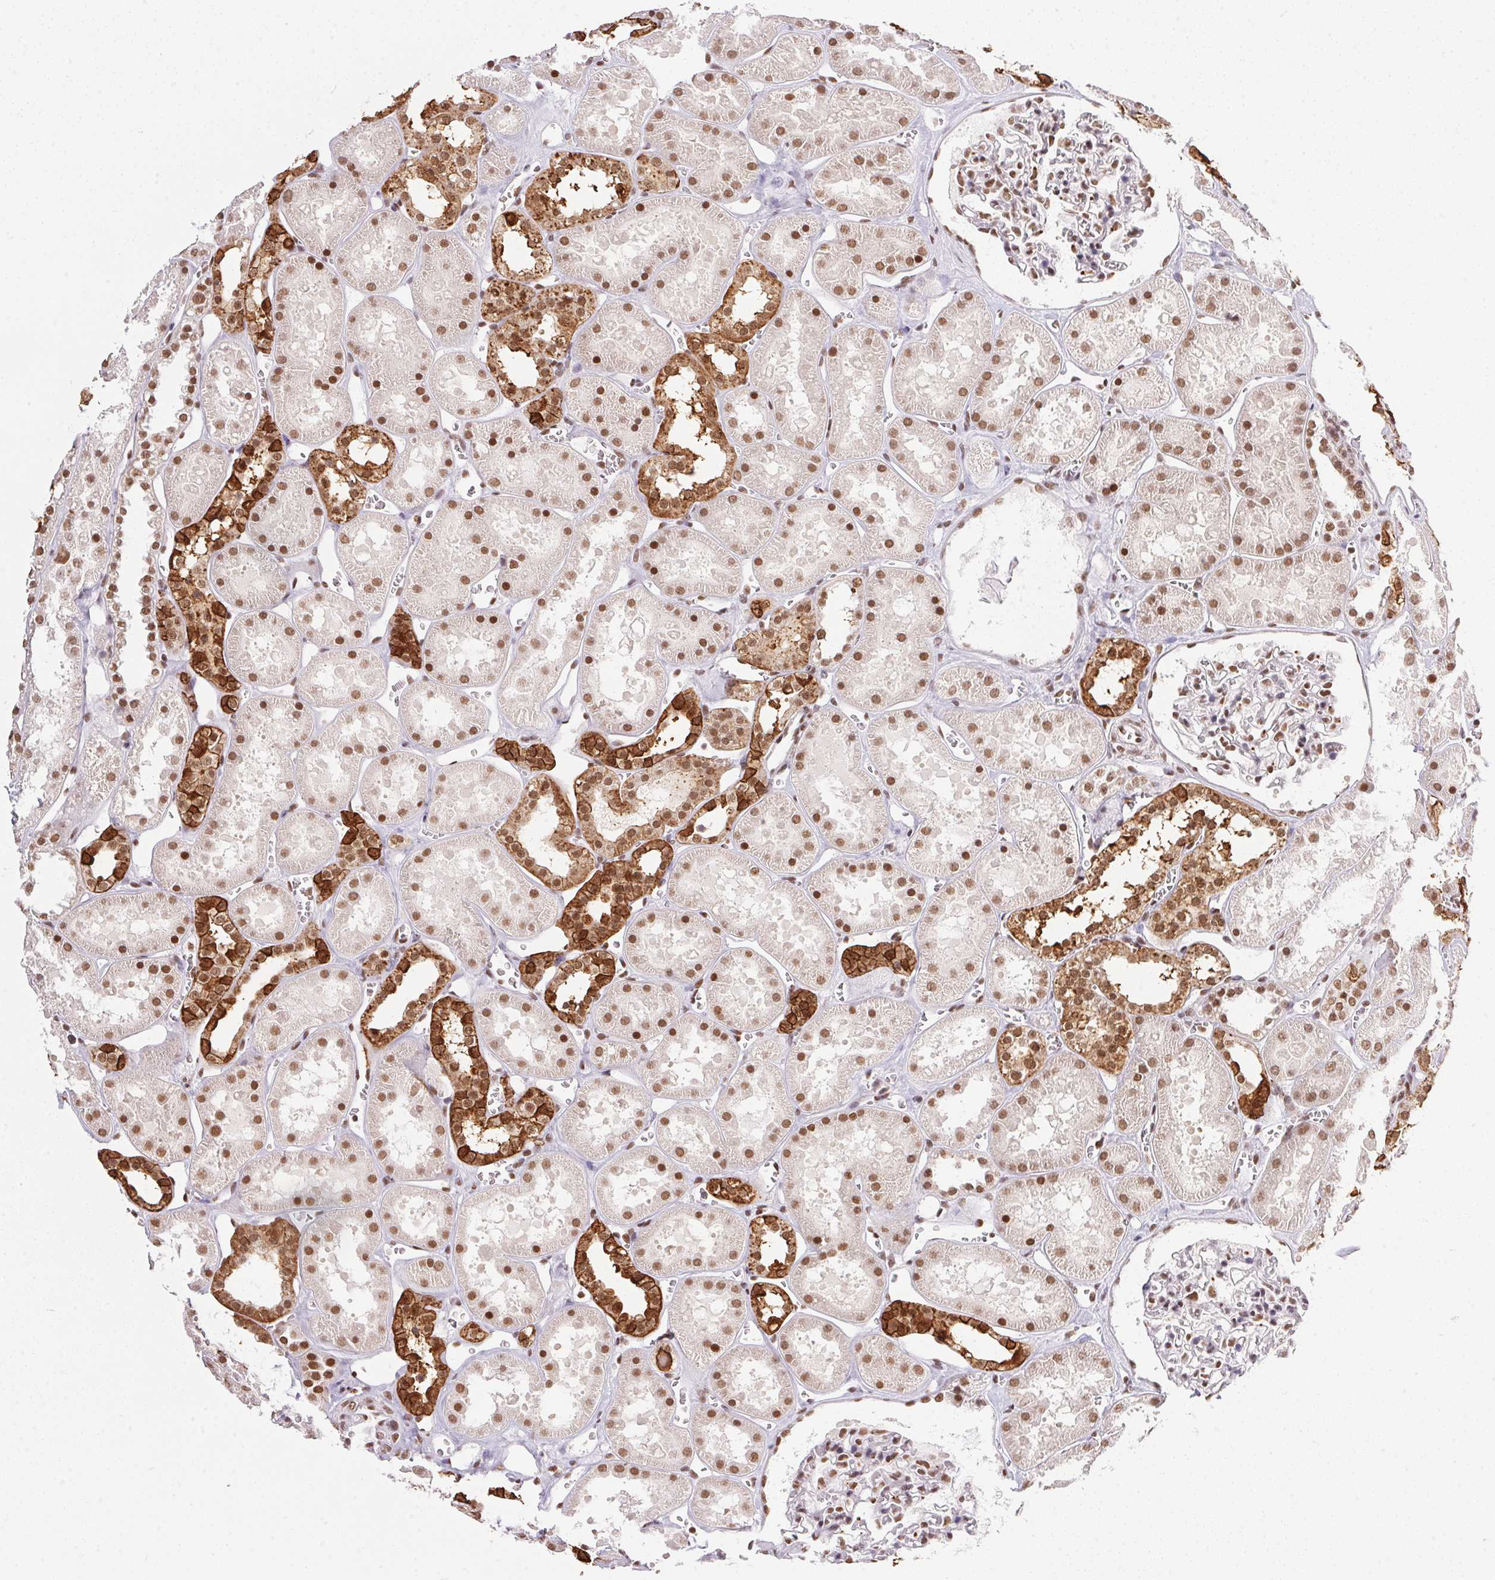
{"staining": {"intensity": "moderate", "quantity": ">75%", "location": "nuclear"}, "tissue": "kidney", "cell_type": "Cells in glomeruli", "image_type": "normal", "snomed": [{"axis": "morphology", "description": "Normal tissue, NOS"}, {"axis": "topography", "description": "Kidney"}], "caption": "IHC micrograph of unremarkable kidney stained for a protein (brown), which exhibits medium levels of moderate nuclear expression in approximately >75% of cells in glomeruli.", "gene": "NFE2L1", "patient": {"sex": "female", "age": 41}}